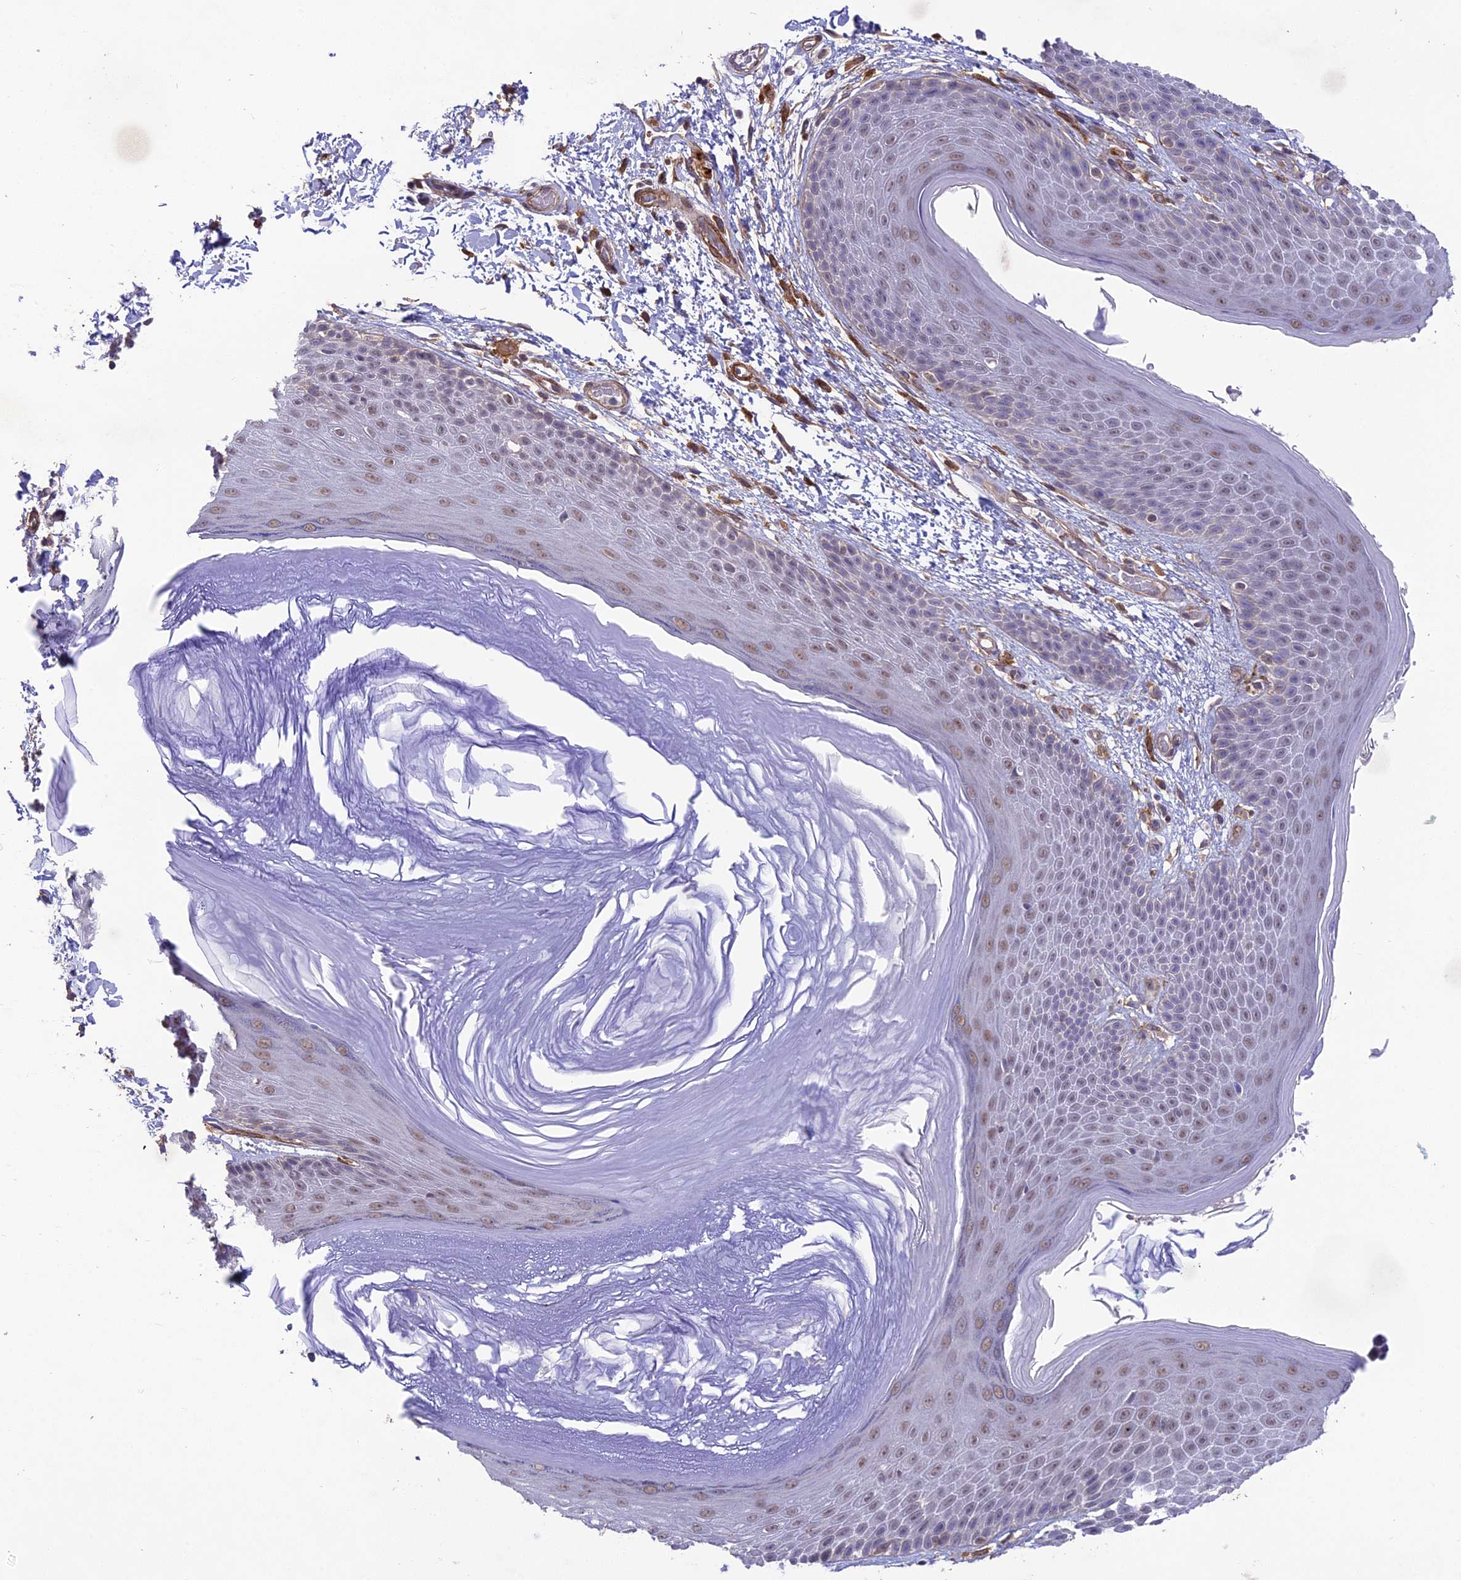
{"staining": {"intensity": "weak", "quantity": "25%-75%", "location": "nuclear"}, "tissue": "skin", "cell_type": "Epidermal cells", "image_type": "normal", "snomed": [{"axis": "morphology", "description": "Normal tissue, NOS"}, {"axis": "topography", "description": "Anal"}], "caption": "A low amount of weak nuclear staining is appreciated in approximately 25%-75% of epidermal cells in benign skin.", "gene": "TNS1", "patient": {"sex": "male", "age": 74}}